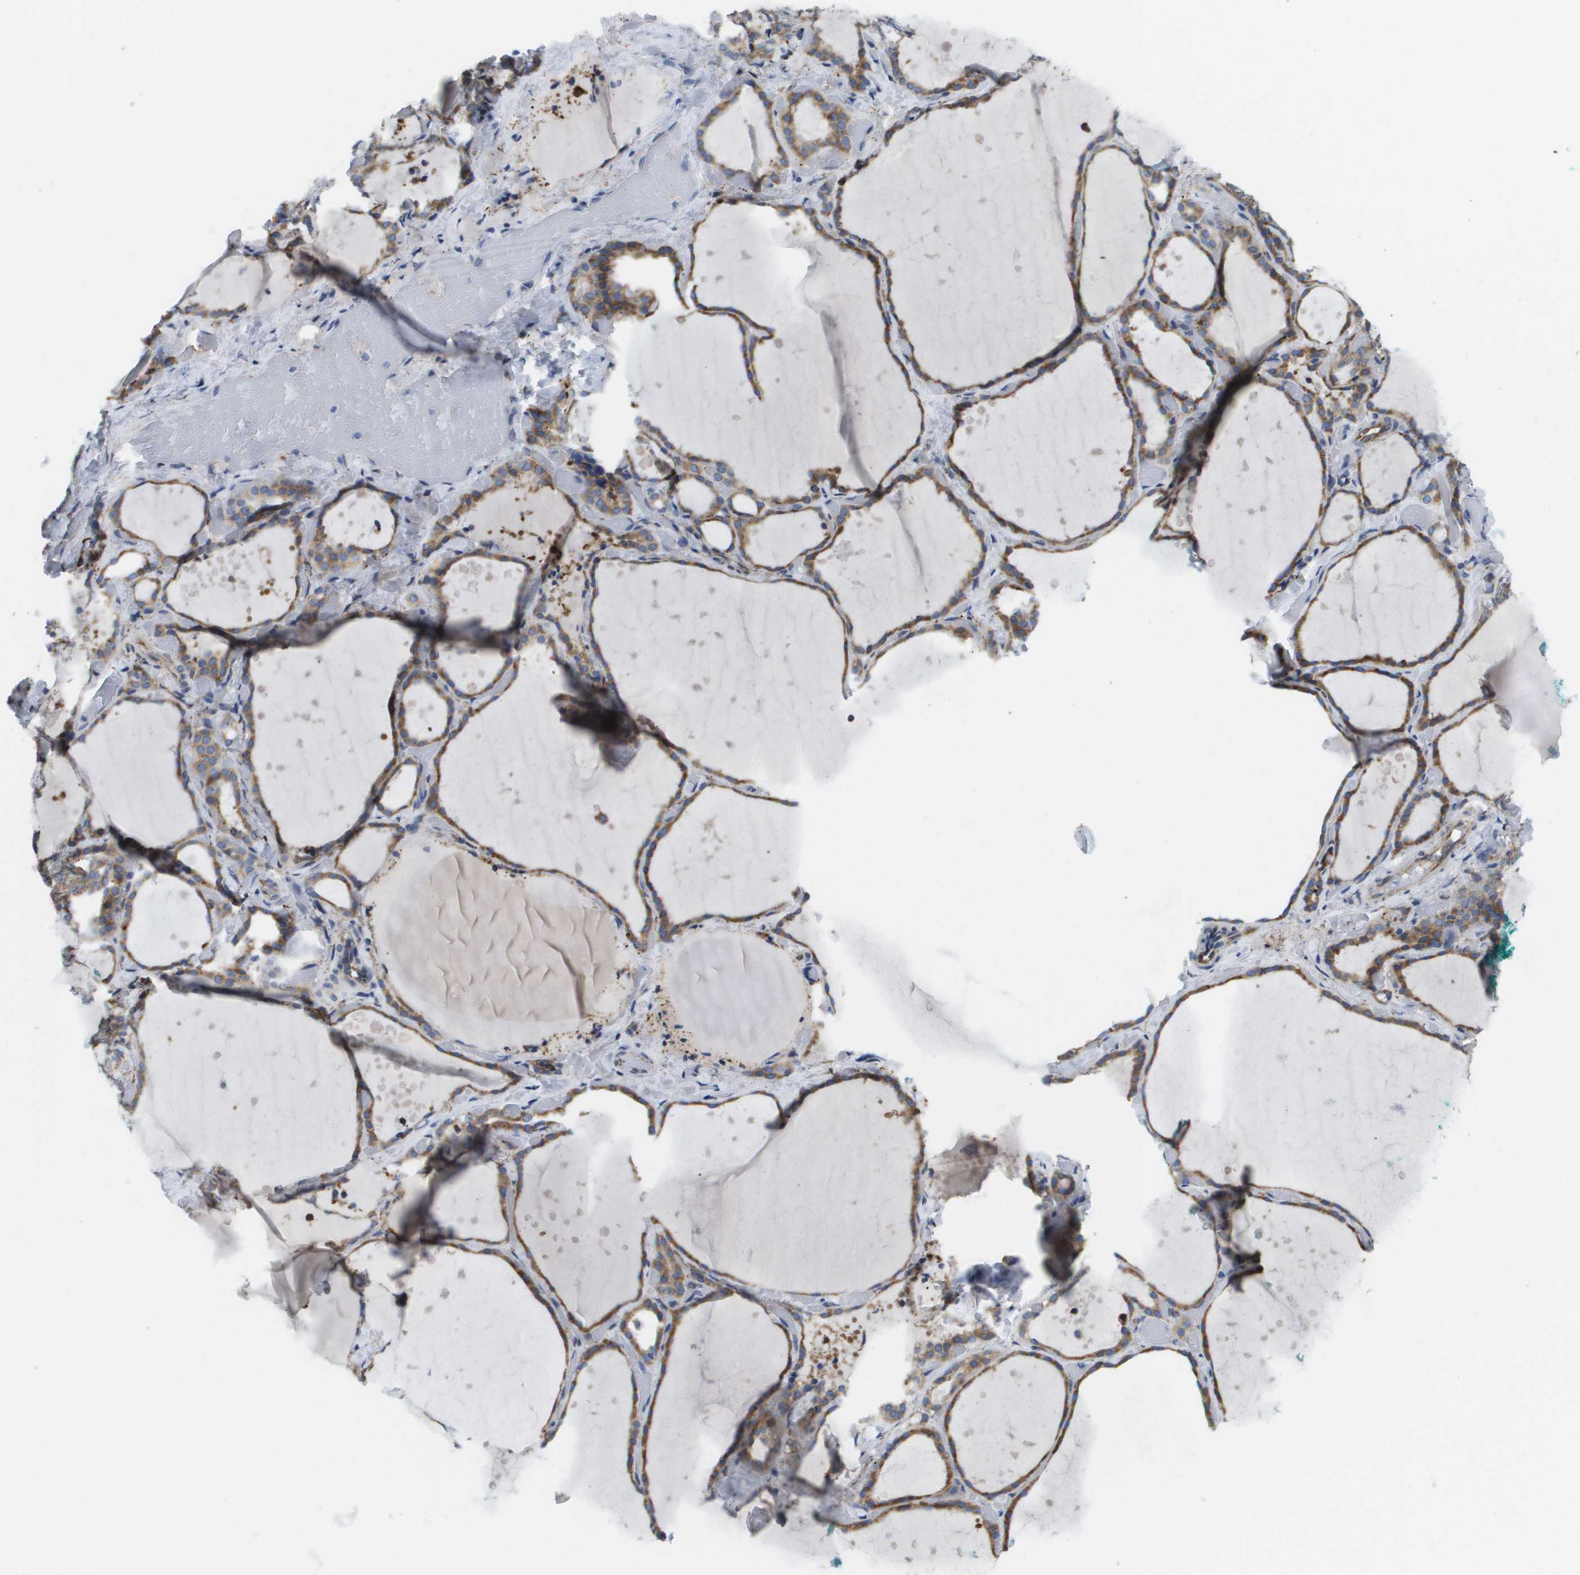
{"staining": {"intensity": "strong", "quantity": ">75%", "location": "cytoplasmic/membranous"}, "tissue": "thyroid gland", "cell_type": "Glandular cells", "image_type": "normal", "snomed": [{"axis": "morphology", "description": "Normal tissue, NOS"}, {"axis": "topography", "description": "Thyroid gland"}], "caption": "Immunohistochemical staining of unremarkable human thyroid gland displays strong cytoplasmic/membranous protein expression in about >75% of glandular cells. The protein is stained brown, and the nuclei are stained in blue (DAB (3,3'-diaminobenzidine) IHC with brightfield microscopy, high magnification).", "gene": "ST3GAL2", "patient": {"sex": "female", "age": 44}}